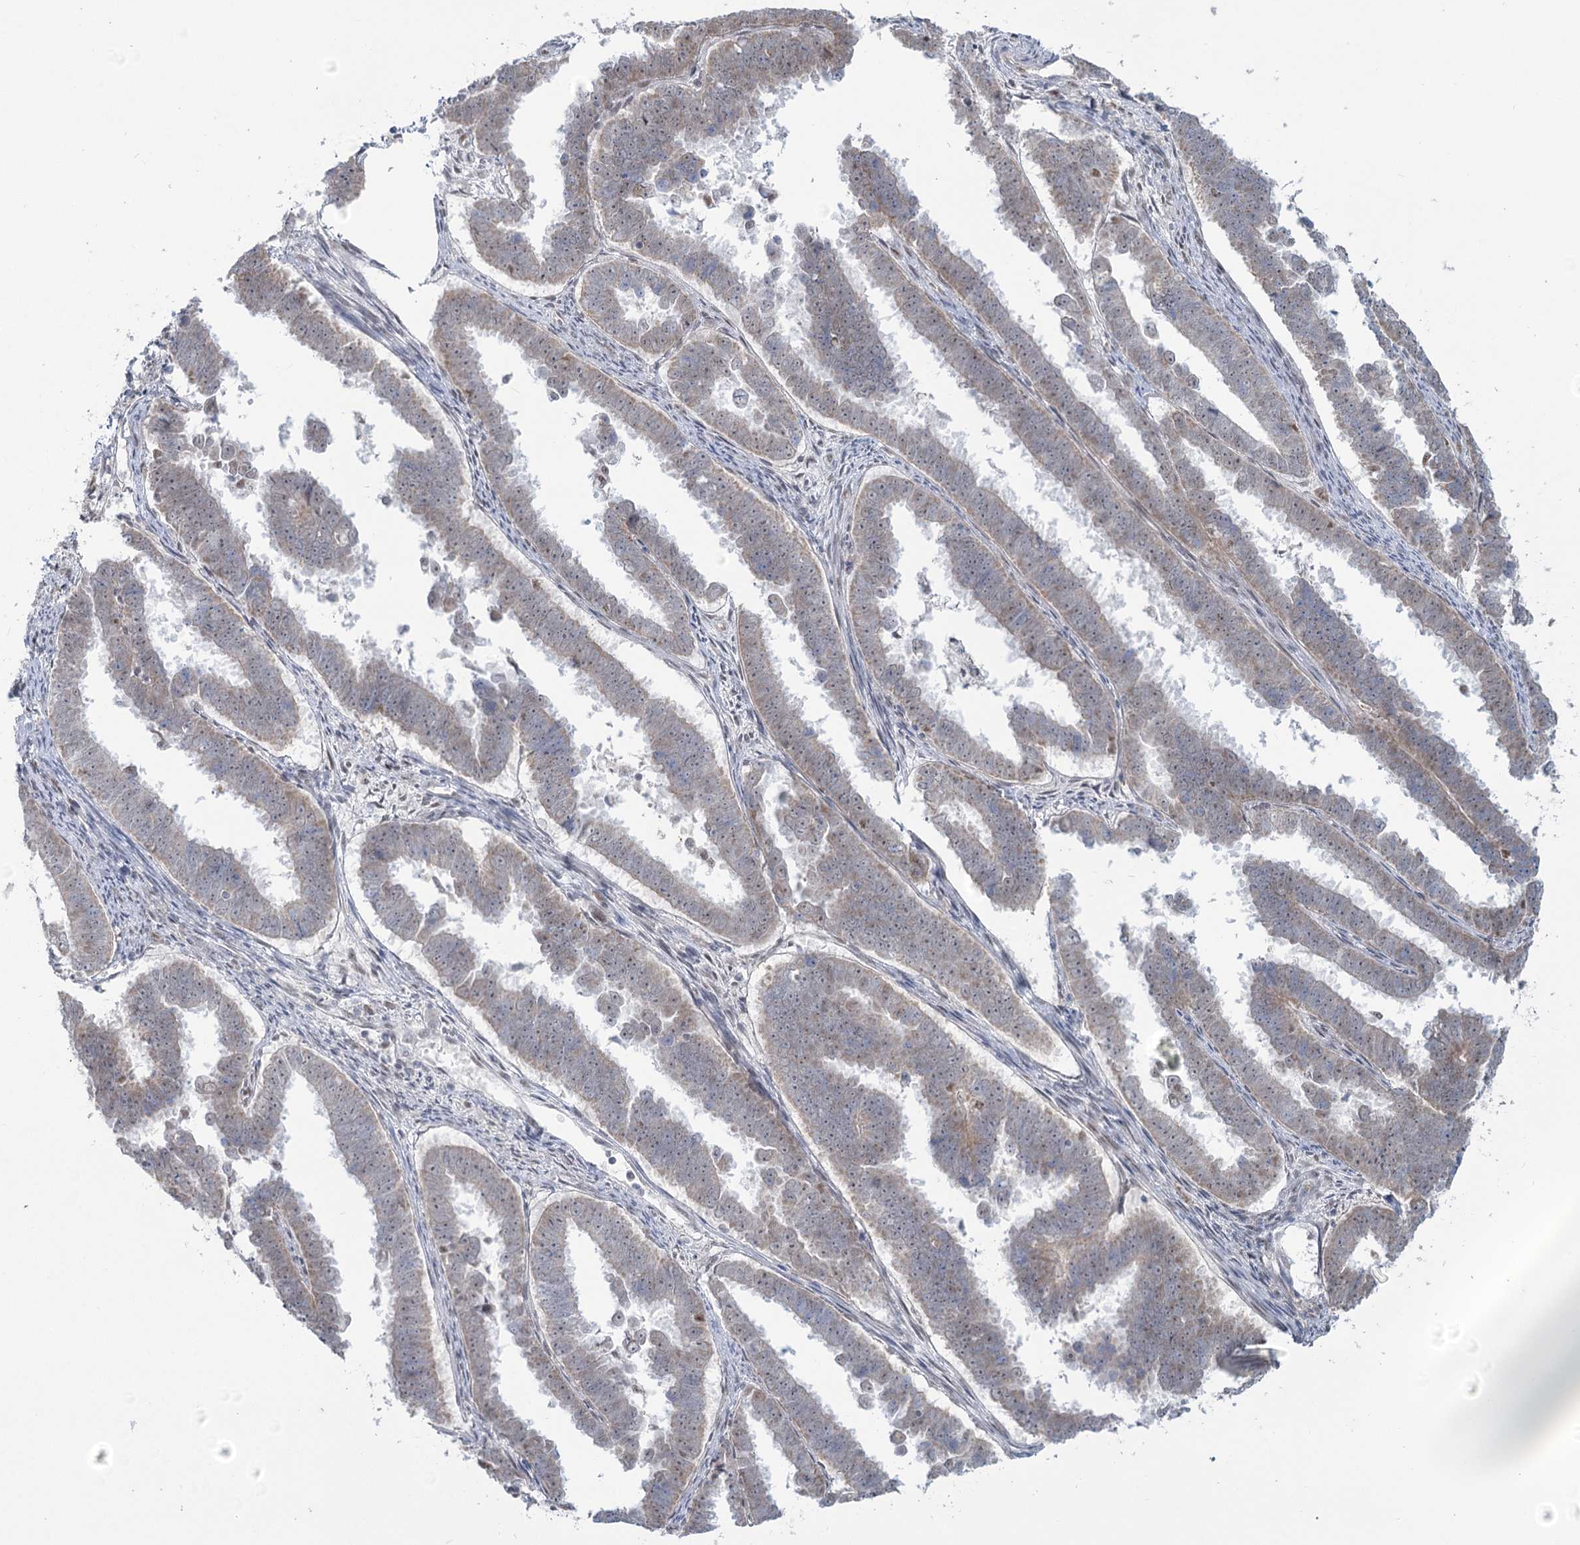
{"staining": {"intensity": "weak", "quantity": "<25%", "location": "cytoplasmic/membranous"}, "tissue": "endometrial cancer", "cell_type": "Tumor cells", "image_type": "cancer", "snomed": [{"axis": "morphology", "description": "Adenocarcinoma, NOS"}, {"axis": "topography", "description": "Endometrium"}], "caption": "IHC of endometrial adenocarcinoma demonstrates no positivity in tumor cells. The staining was performed using DAB to visualize the protein expression in brown, while the nuclei were stained in blue with hematoxylin (Magnification: 20x).", "gene": "MTG1", "patient": {"sex": "female", "age": 75}}